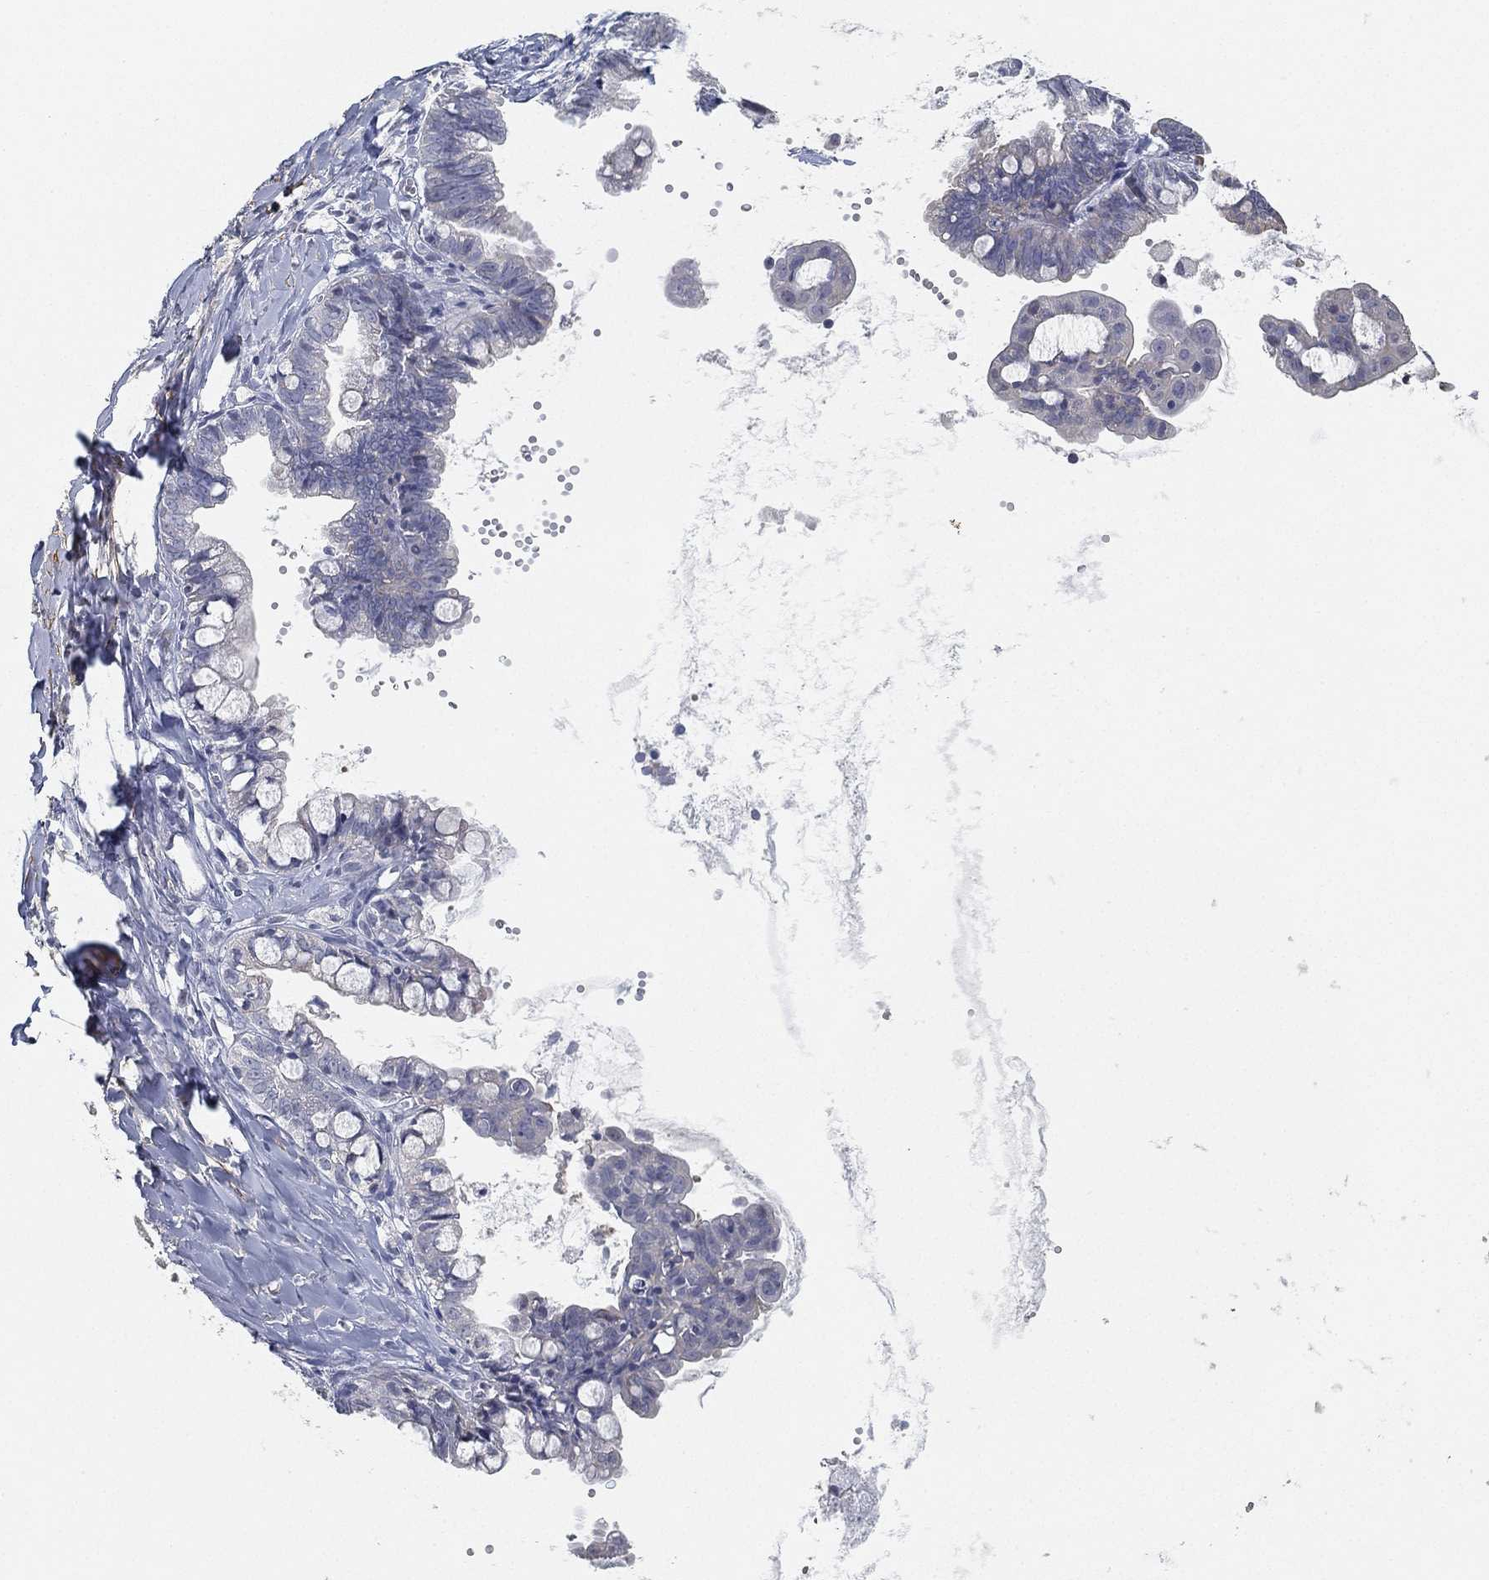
{"staining": {"intensity": "negative", "quantity": "none", "location": "none"}, "tissue": "ovarian cancer", "cell_type": "Tumor cells", "image_type": "cancer", "snomed": [{"axis": "morphology", "description": "Cystadenocarcinoma, mucinous, NOS"}, {"axis": "topography", "description": "Ovary"}], "caption": "Immunohistochemistry (IHC) of ovarian cancer (mucinous cystadenocarcinoma) shows no staining in tumor cells.", "gene": "GPR61", "patient": {"sex": "female", "age": 63}}